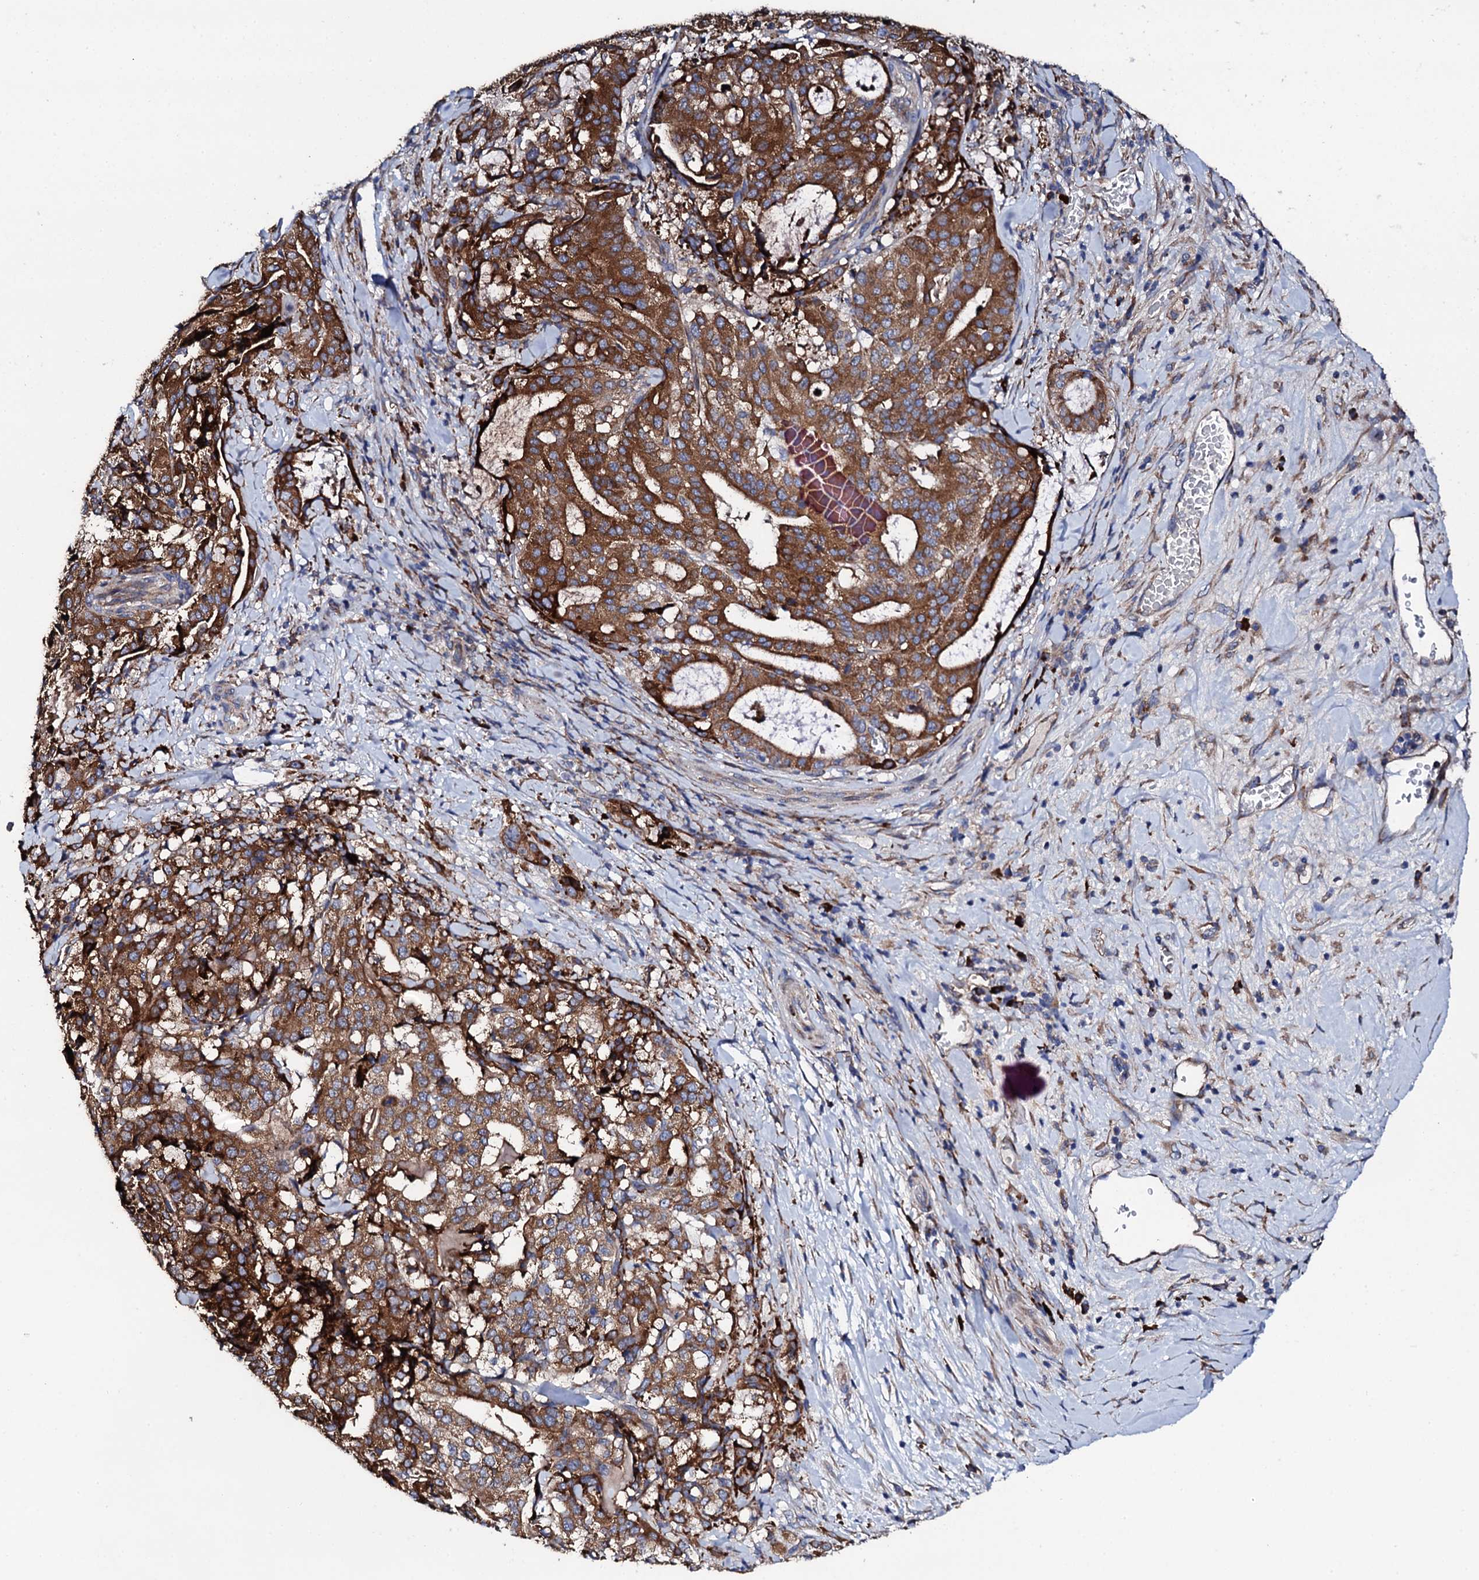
{"staining": {"intensity": "strong", "quantity": ">75%", "location": "cytoplasmic/membranous"}, "tissue": "stomach cancer", "cell_type": "Tumor cells", "image_type": "cancer", "snomed": [{"axis": "morphology", "description": "Adenocarcinoma, NOS"}, {"axis": "topography", "description": "Stomach"}], "caption": "Immunohistochemistry photomicrograph of human stomach cancer (adenocarcinoma) stained for a protein (brown), which reveals high levels of strong cytoplasmic/membranous positivity in approximately >75% of tumor cells.", "gene": "LIPT2", "patient": {"sex": "male", "age": 48}}